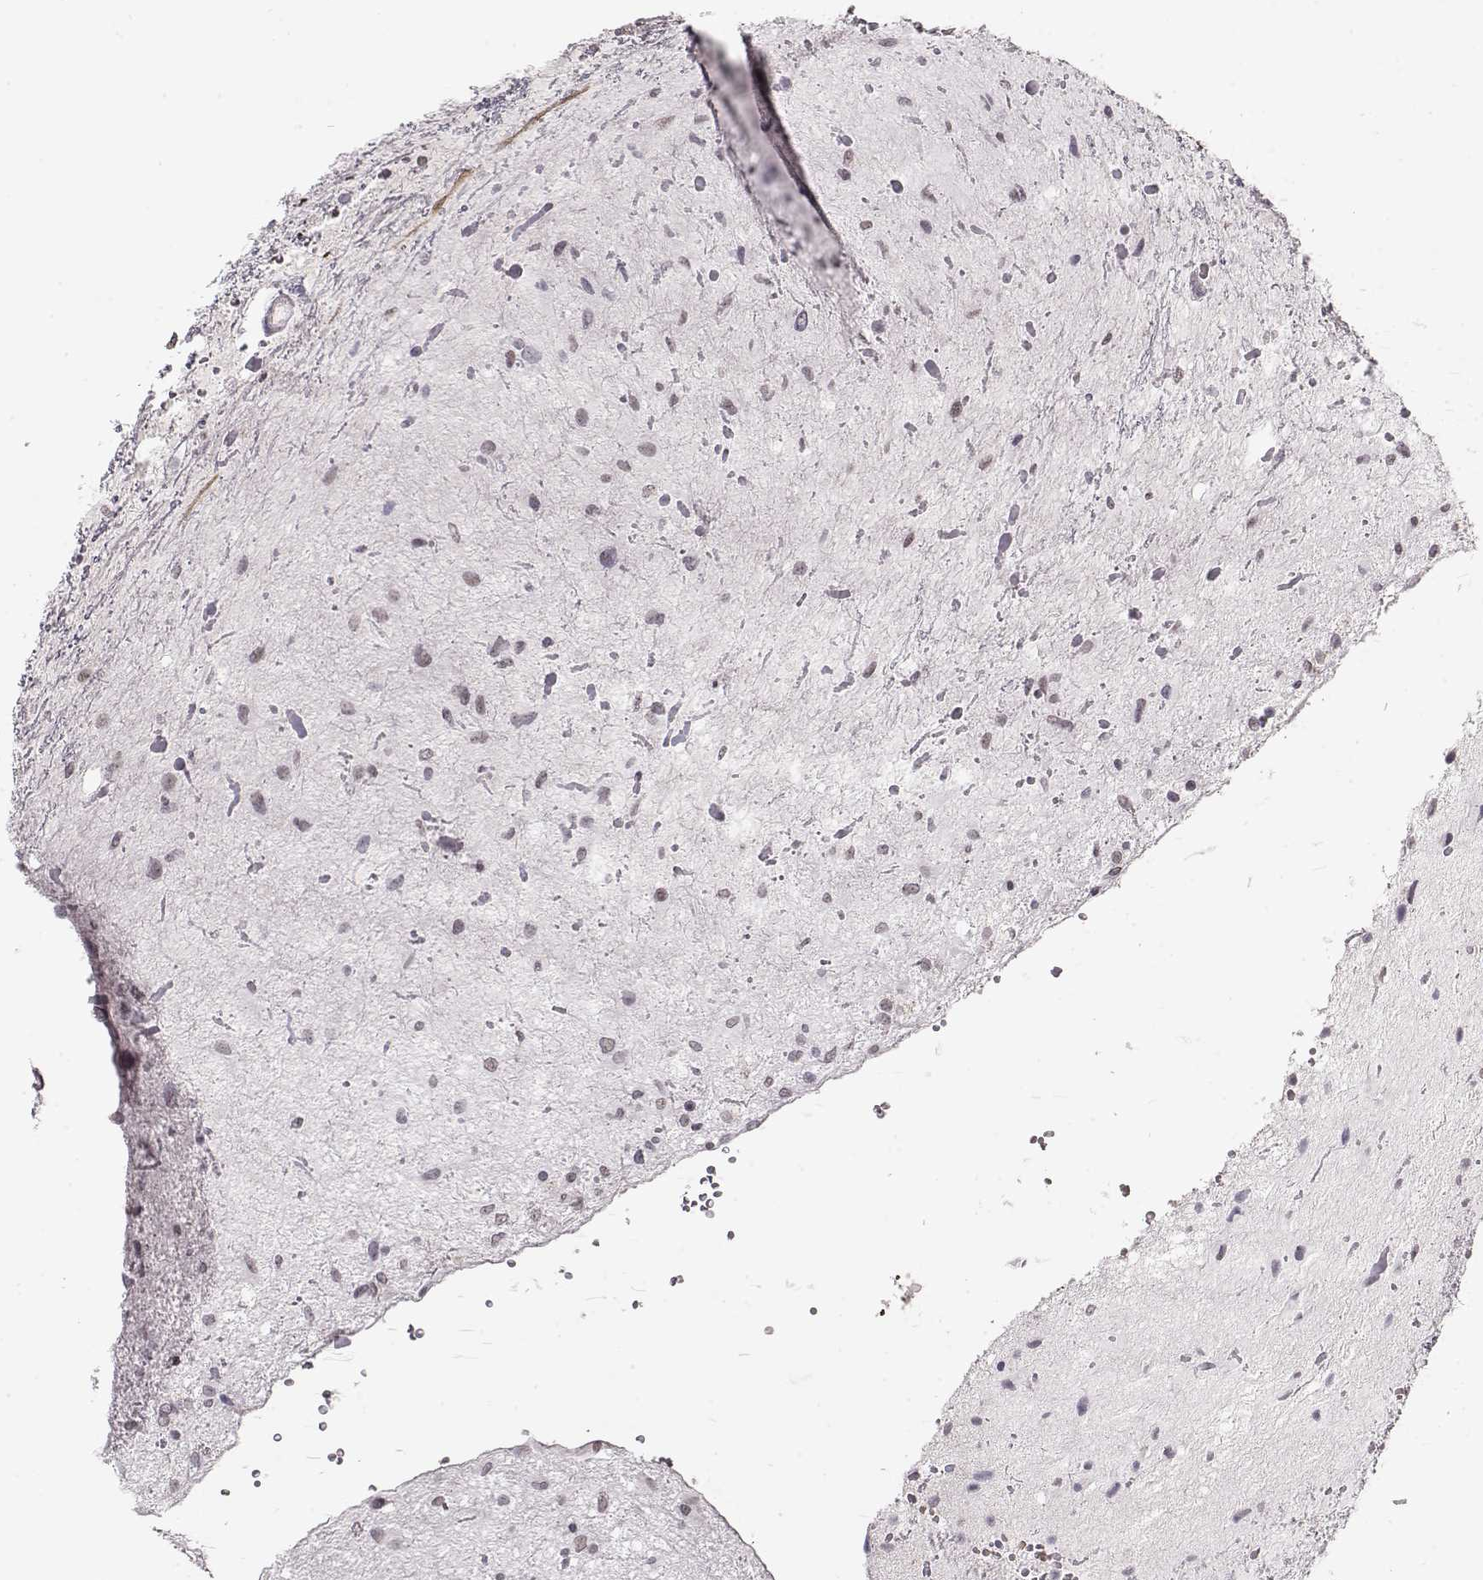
{"staining": {"intensity": "negative", "quantity": "none", "location": "none"}, "tissue": "glioma", "cell_type": "Tumor cells", "image_type": "cancer", "snomed": [{"axis": "morphology", "description": "Glioma, malignant, Low grade"}, {"axis": "topography", "description": "Cerebellum"}], "caption": "A histopathology image of malignant glioma (low-grade) stained for a protein reveals no brown staining in tumor cells. The staining is performed using DAB (3,3'-diaminobenzidine) brown chromogen with nuclei counter-stained in using hematoxylin.", "gene": "PCP4", "patient": {"sex": "female", "age": 14}}